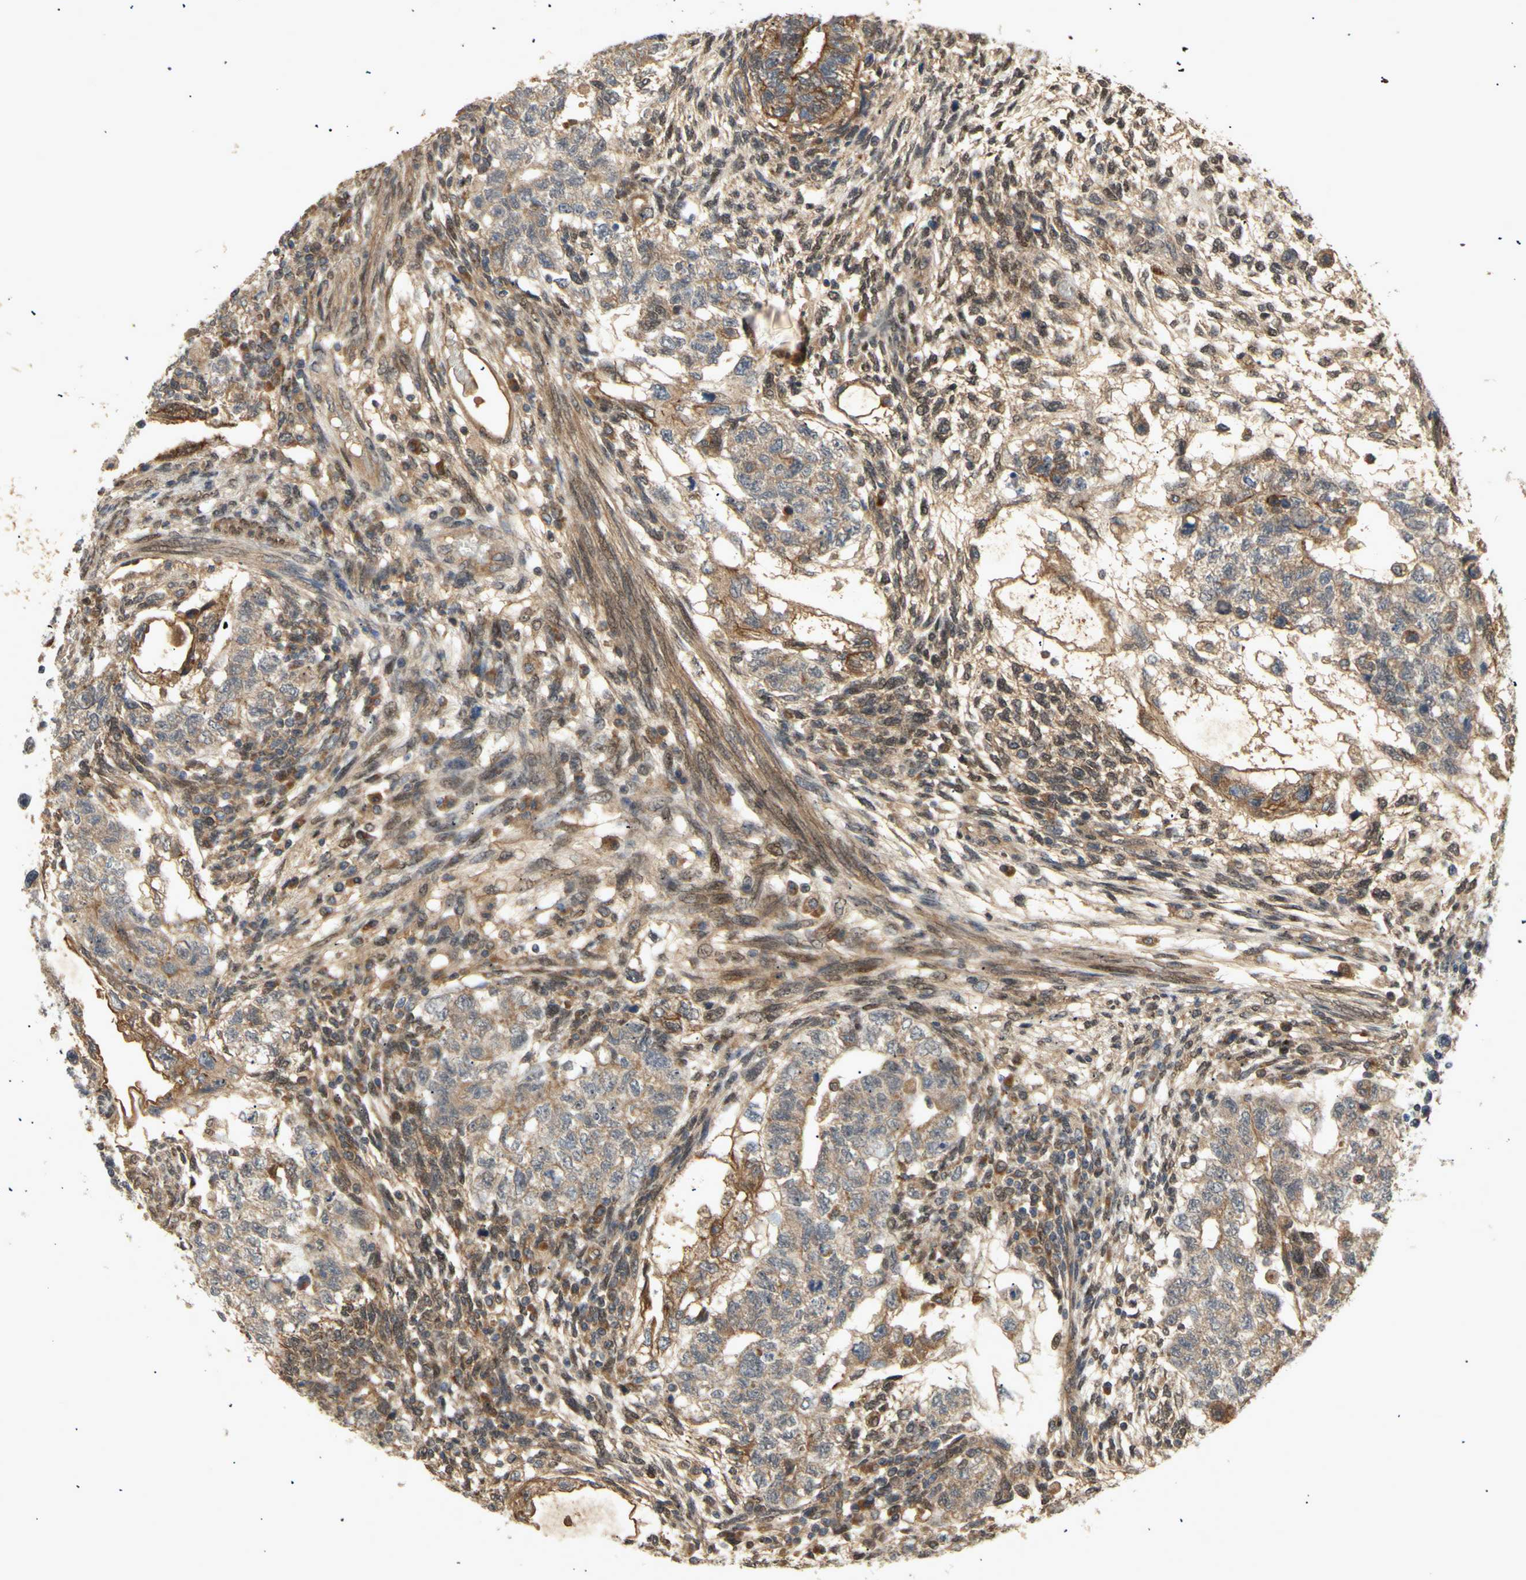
{"staining": {"intensity": "weak", "quantity": ">75%", "location": "cytoplasmic/membranous"}, "tissue": "testis cancer", "cell_type": "Tumor cells", "image_type": "cancer", "snomed": [{"axis": "morphology", "description": "Normal tissue, NOS"}, {"axis": "morphology", "description": "Carcinoma, Embryonal, NOS"}, {"axis": "topography", "description": "Testis"}], "caption": "There is low levels of weak cytoplasmic/membranous positivity in tumor cells of testis cancer, as demonstrated by immunohistochemical staining (brown color).", "gene": "PKN1", "patient": {"sex": "male", "age": 36}}